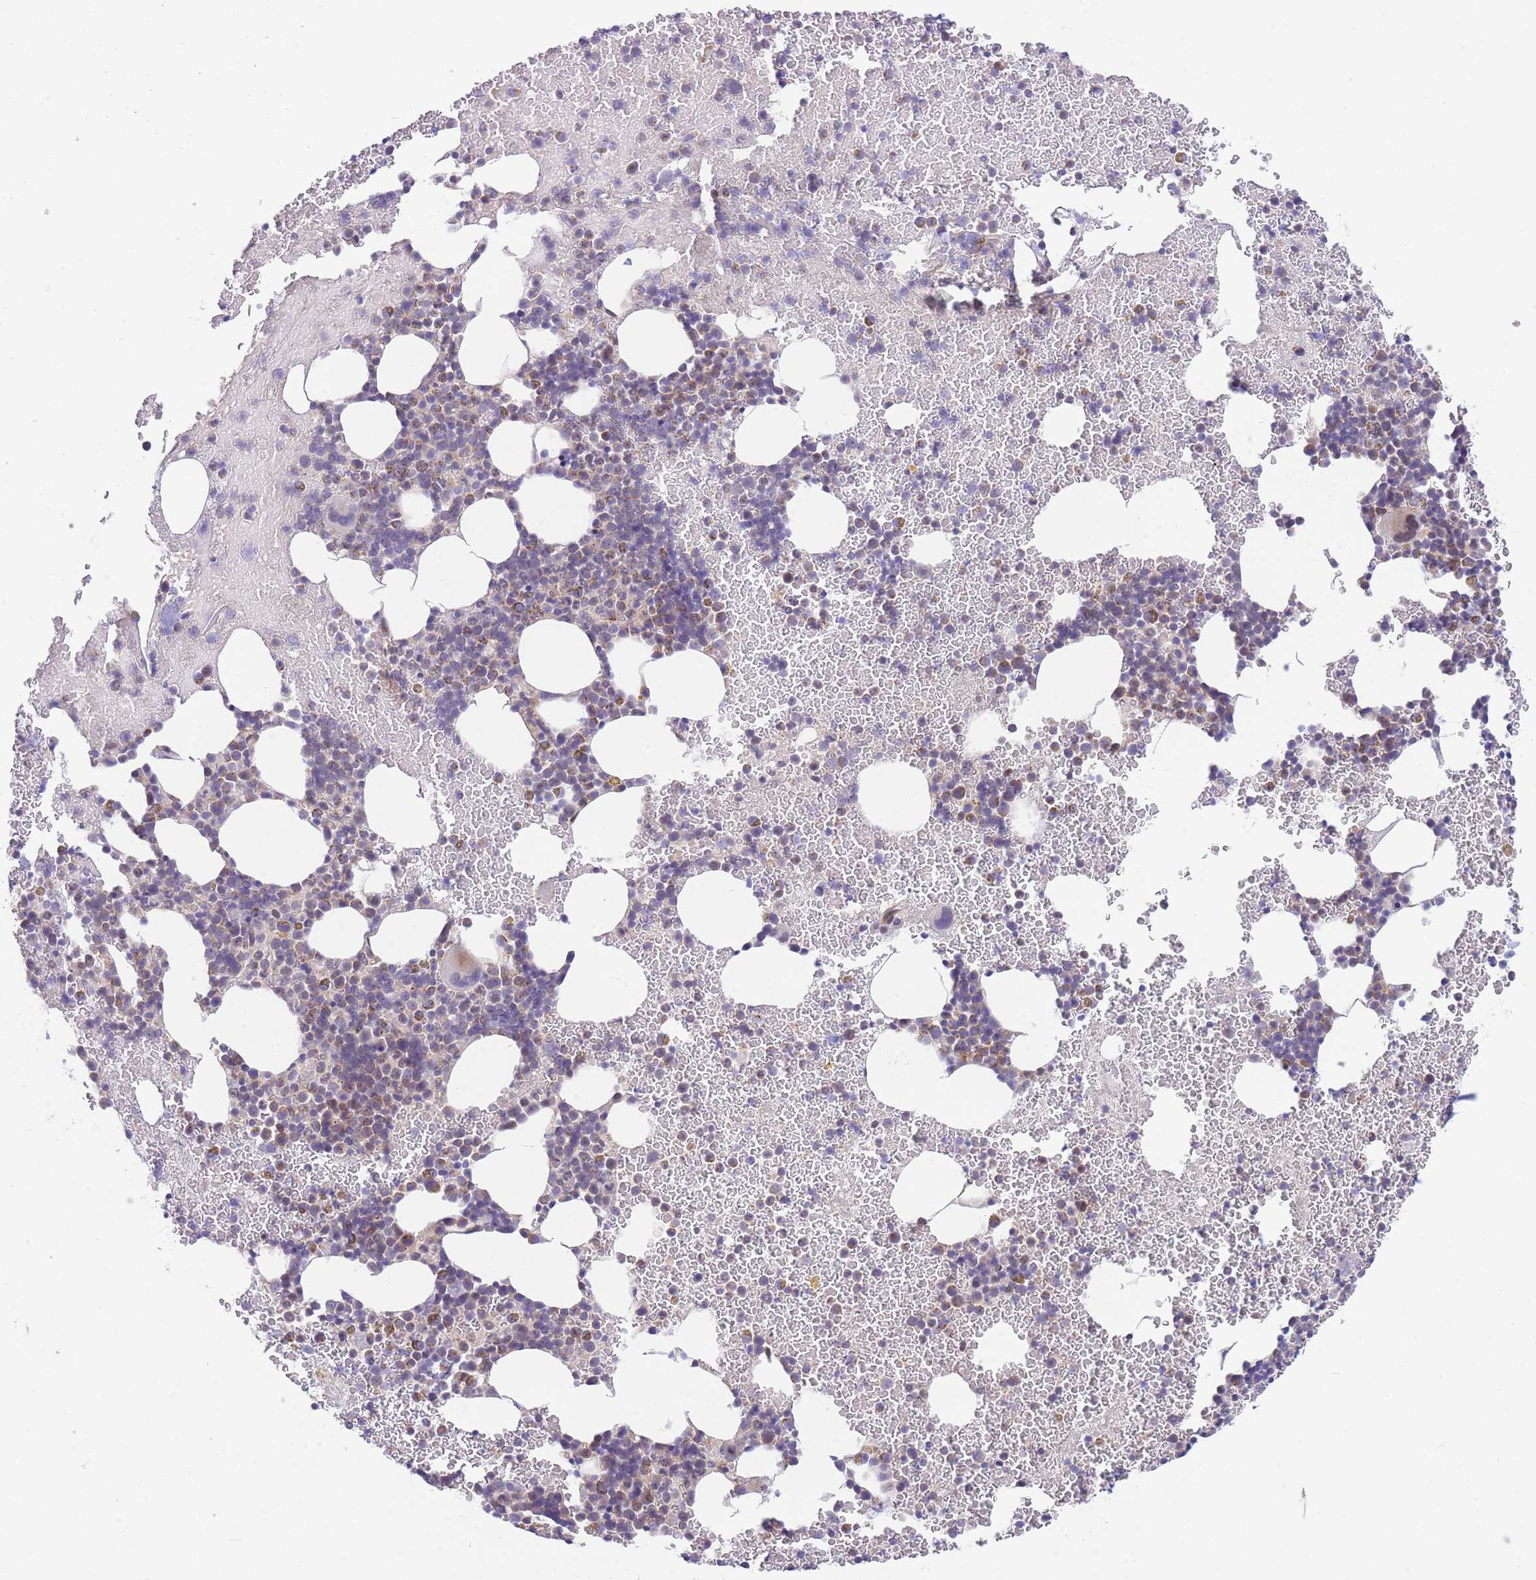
{"staining": {"intensity": "moderate", "quantity": "<25%", "location": "cytoplasmic/membranous"}, "tissue": "bone marrow", "cell_type": "Hematopoietic cells", "image_type": "normal", "snomed": [{"axis": "morphology", "description": "Normal tissue, NOS"}, {"axis": "topography", "description": "Bone marrow"}], "caption": "Immunohistochemical staining of normal bone marrow reveals <25% levels of moderate cytoplasmic/membranous protein staining in approximately <25% of hematopoietic cells.", "gene": "SHCBP1", "patient": {"sex": "male", "age": 26}}